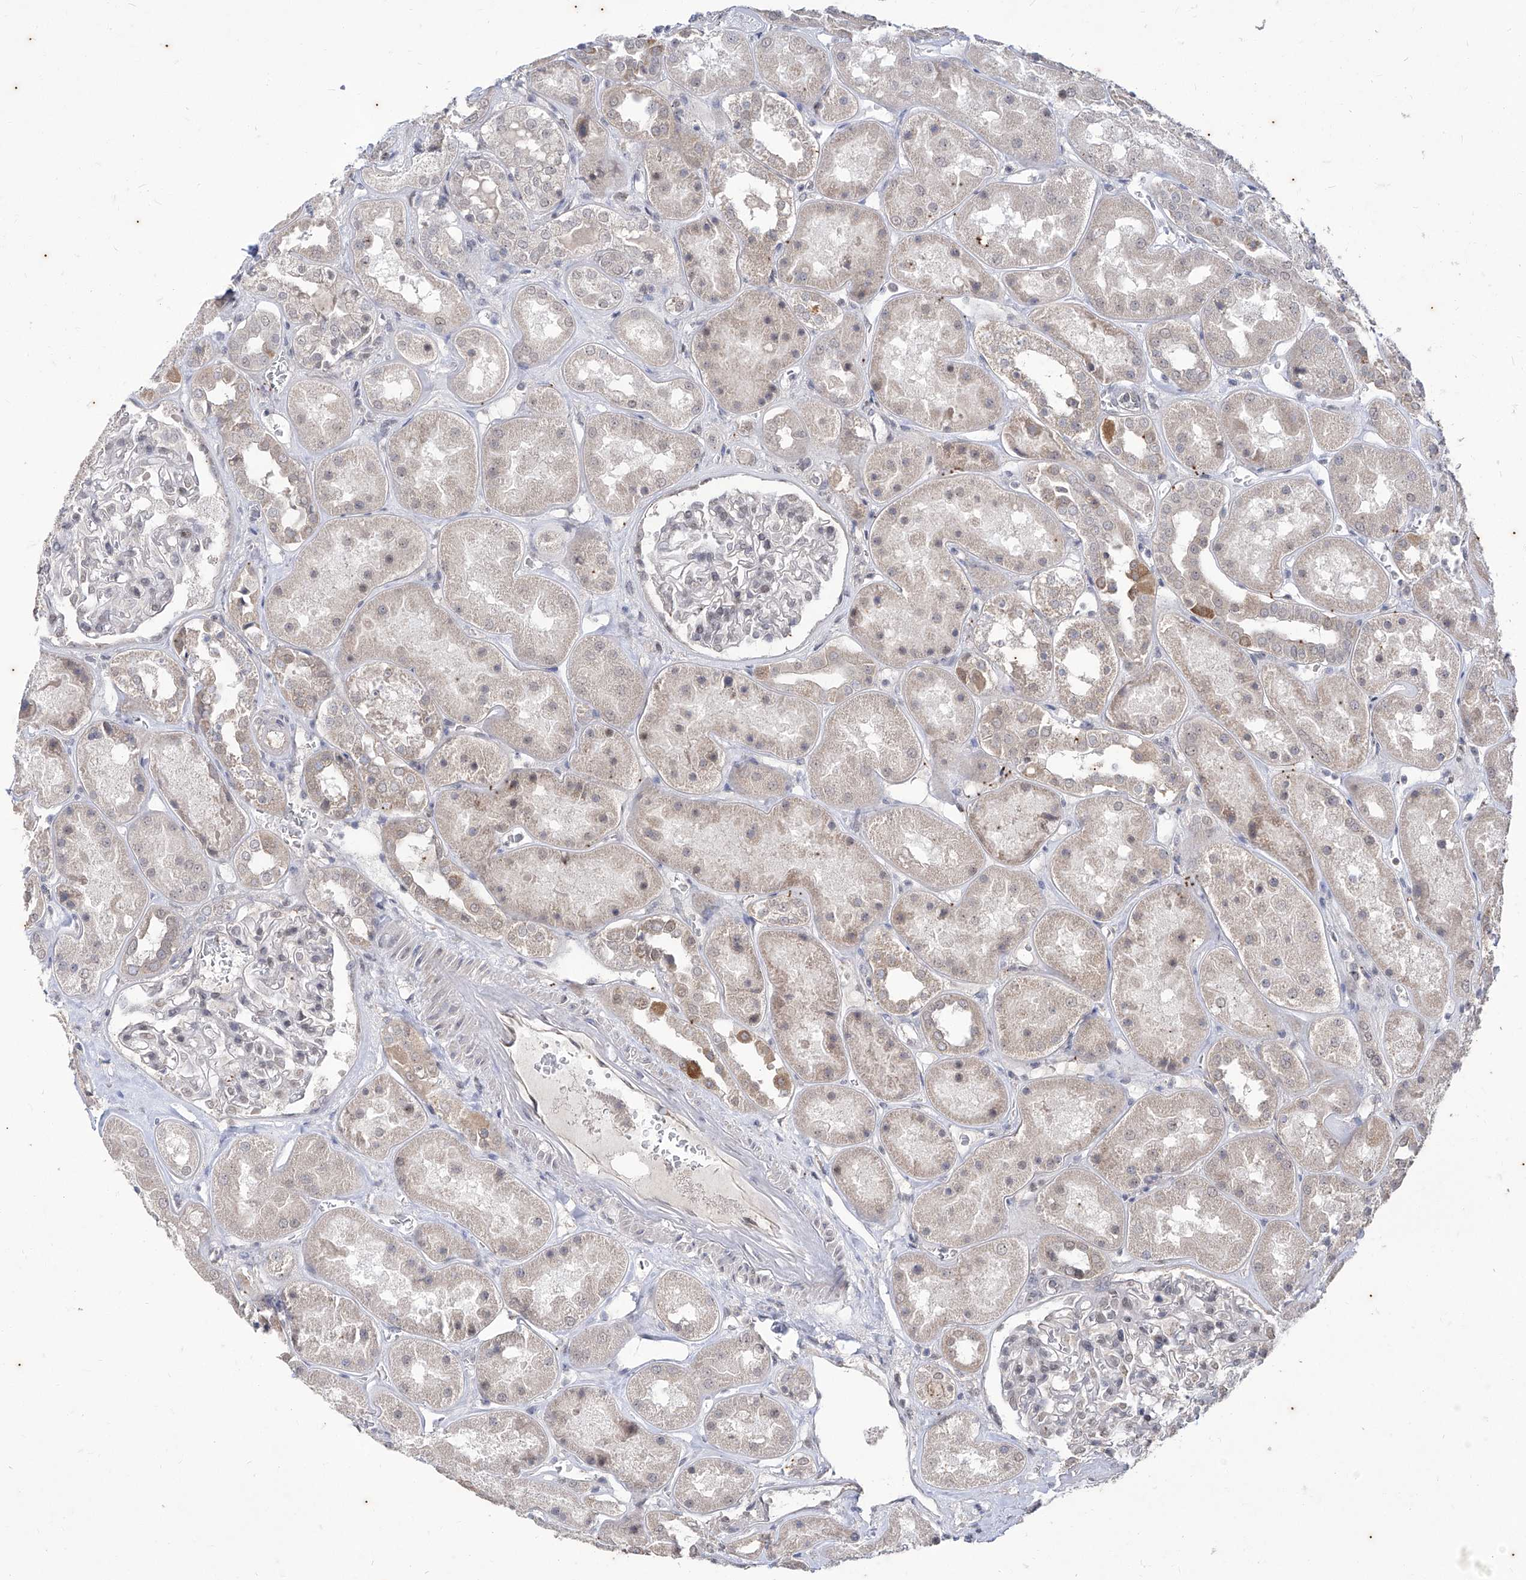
{"staining": {"intensity": "weak", "quantity": "<25%", "location": "nuclear"}, "tissue": "kidney", "cell_type": "Cells in glomeruli", "image_type": "normal", "snomed": [{"axis": "morphology", "description": "Normal tissue, NOS"}, {"axis": "topography", "description": "Kidney"}], "caption": "The histopathology image demonstrates no staining of cells in glomeruli in benign kidney.", "gene": "PHF20L1", "patient": {"sex": "male", "age": 70}}